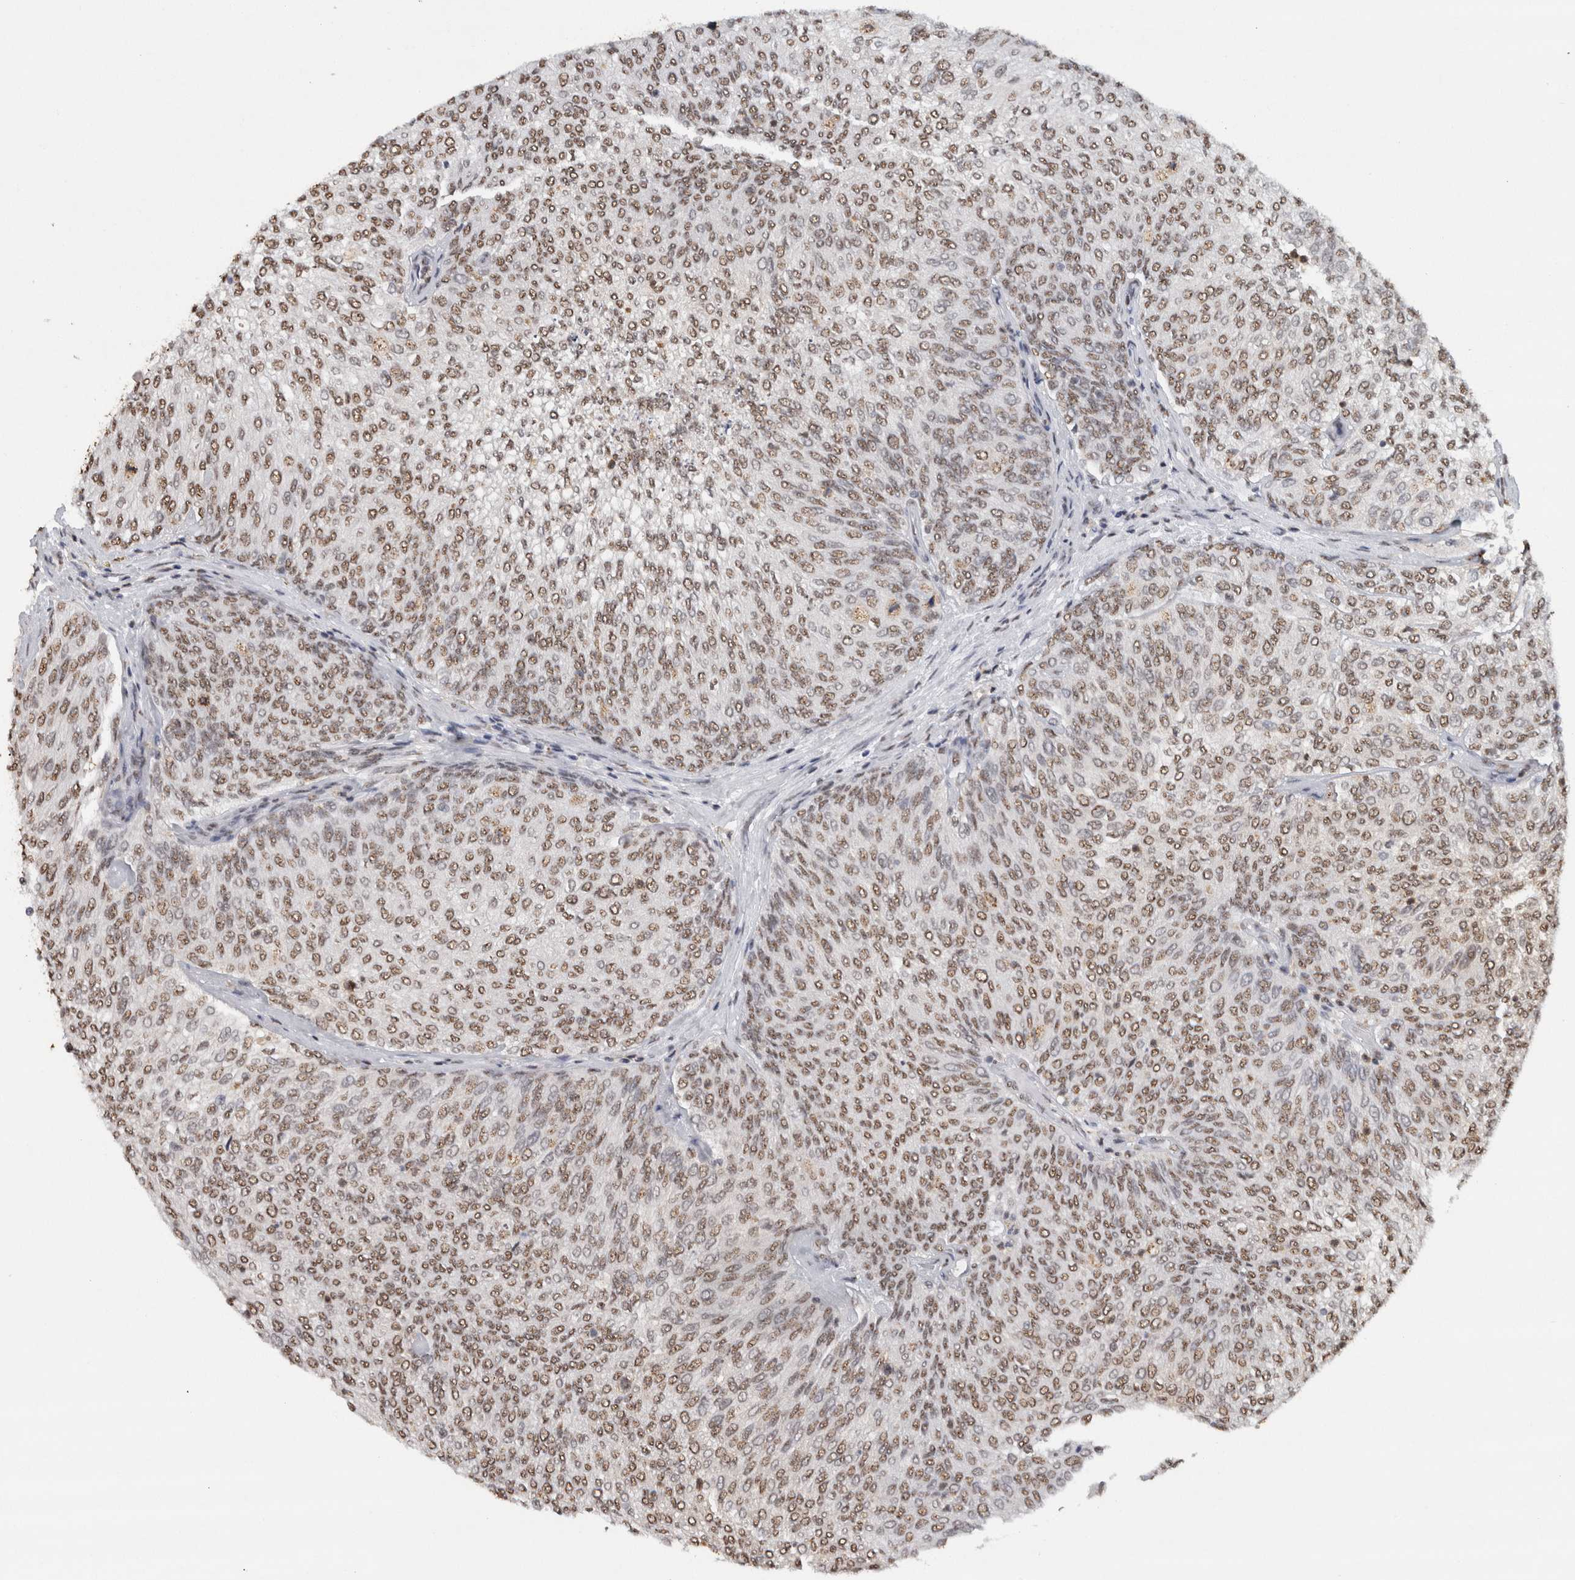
{"staining": {"intensity": "weak", "quantity": ">75%", "location": "nuclear"}, "tissue": "urothelial cancer", "cell_type": "Tumor cells", "image_type": "cancer", "snomed": [{"axis": "morphology", "description": "Urothelial carcinoma, Low grade"}, {"axis": "topography", "description": "Urinary bladder"}], "caption": "Tumor cells show low levels of weak nuclear positivity in about >75% of cells in urothelial cancer. The protein of interest is shown in brown color, while the nuclei are stained blue.", "gene": "RPS6KA2", "patient": {"sex": "female", "age": 79}}